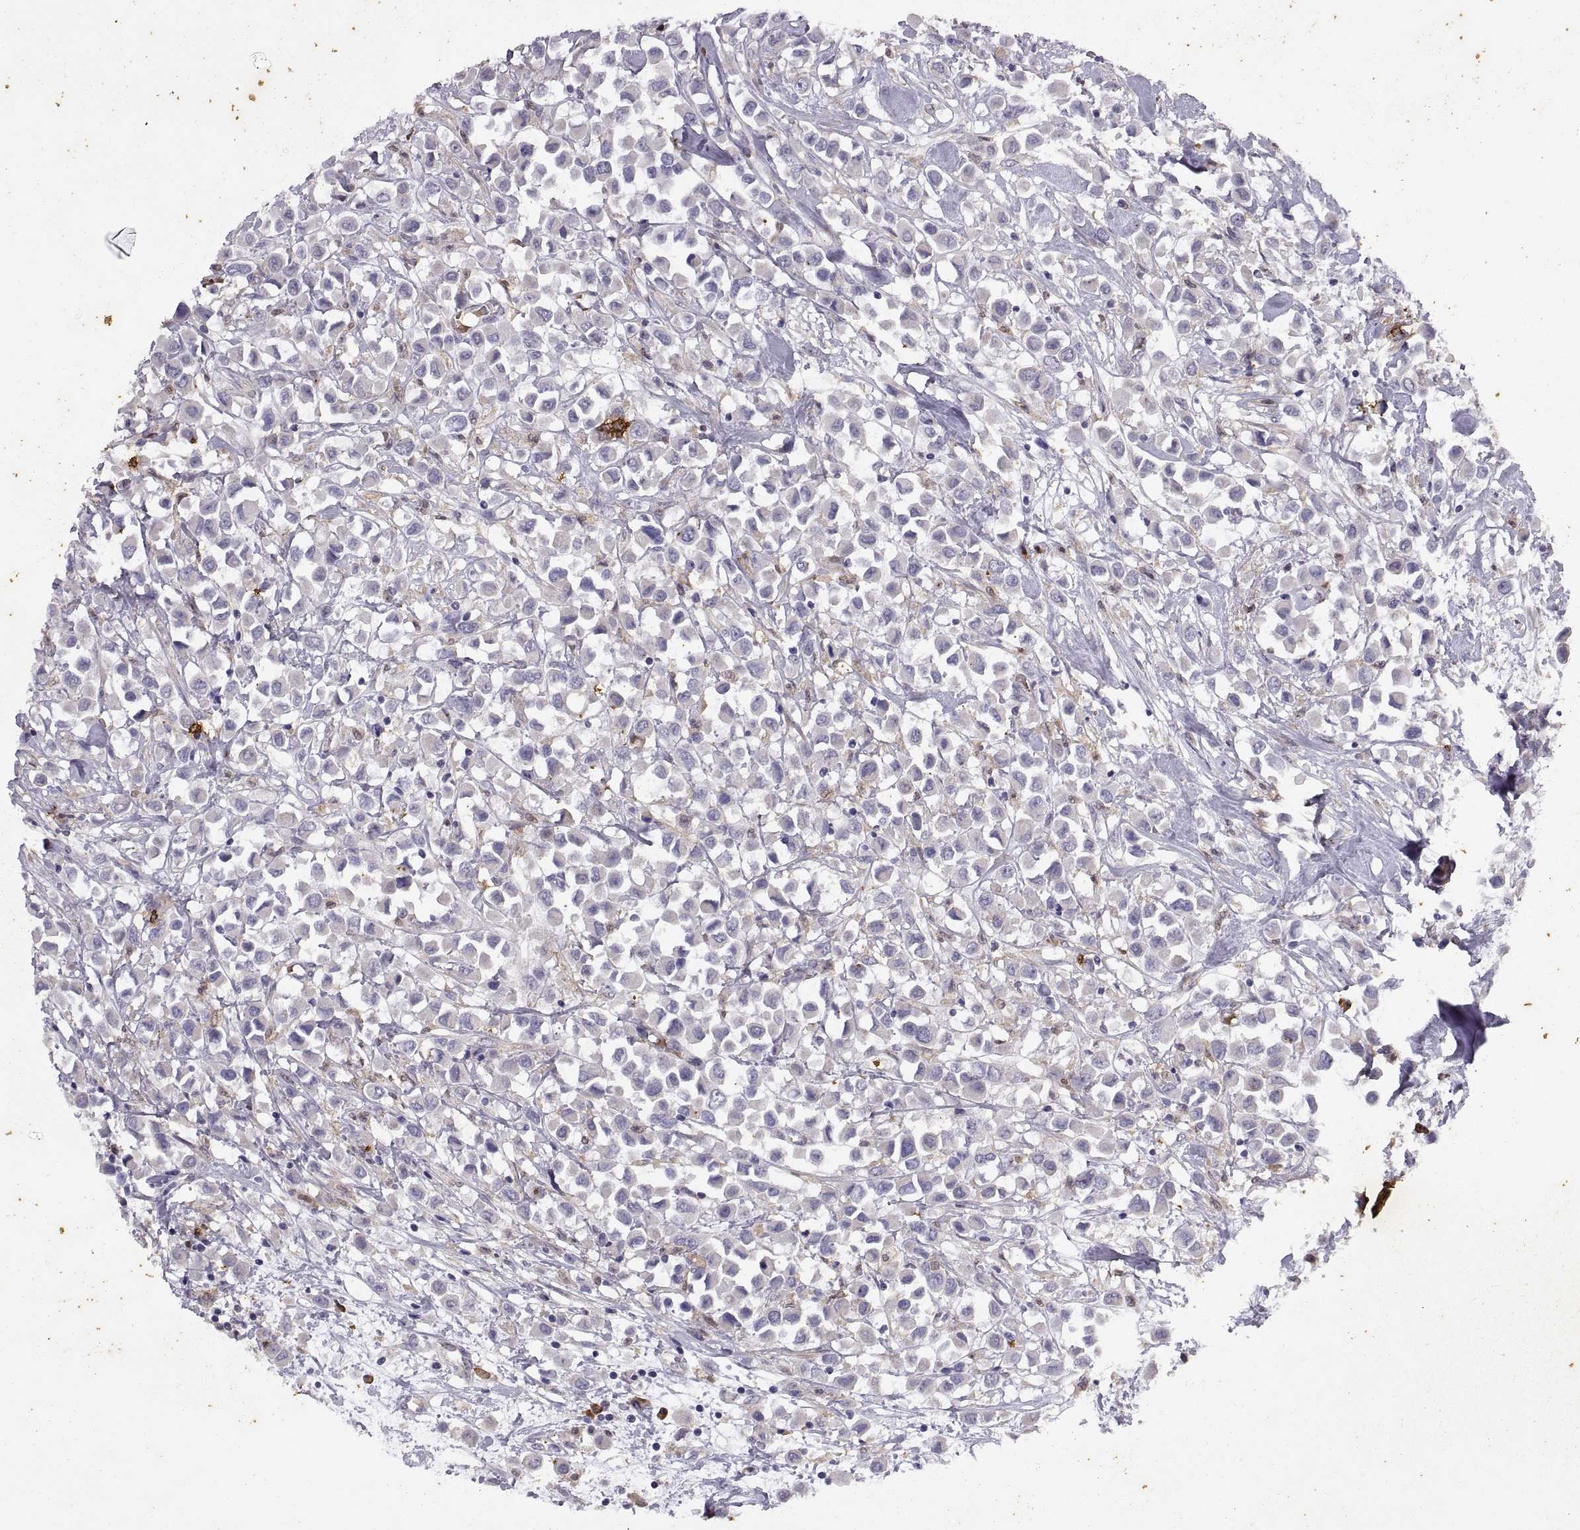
{"staining": {"intensity": "negative", "quantity": "none", "location": "none"}, "tissue": "breast cancer", "cell_type": "Tumor cells", "image_type": "cancer", "snomed": [{"axis": "morphology", "description": "Duct carcinoma"}, {"axis": "topography", "description": "Breast"}], "caption": "The photomicrograph reveals no significant expression in tumor cells of infiltrating ductal carcinoma (breast).", "gene": "DOK3", "patient": {"sex": "female", "age": 61}}